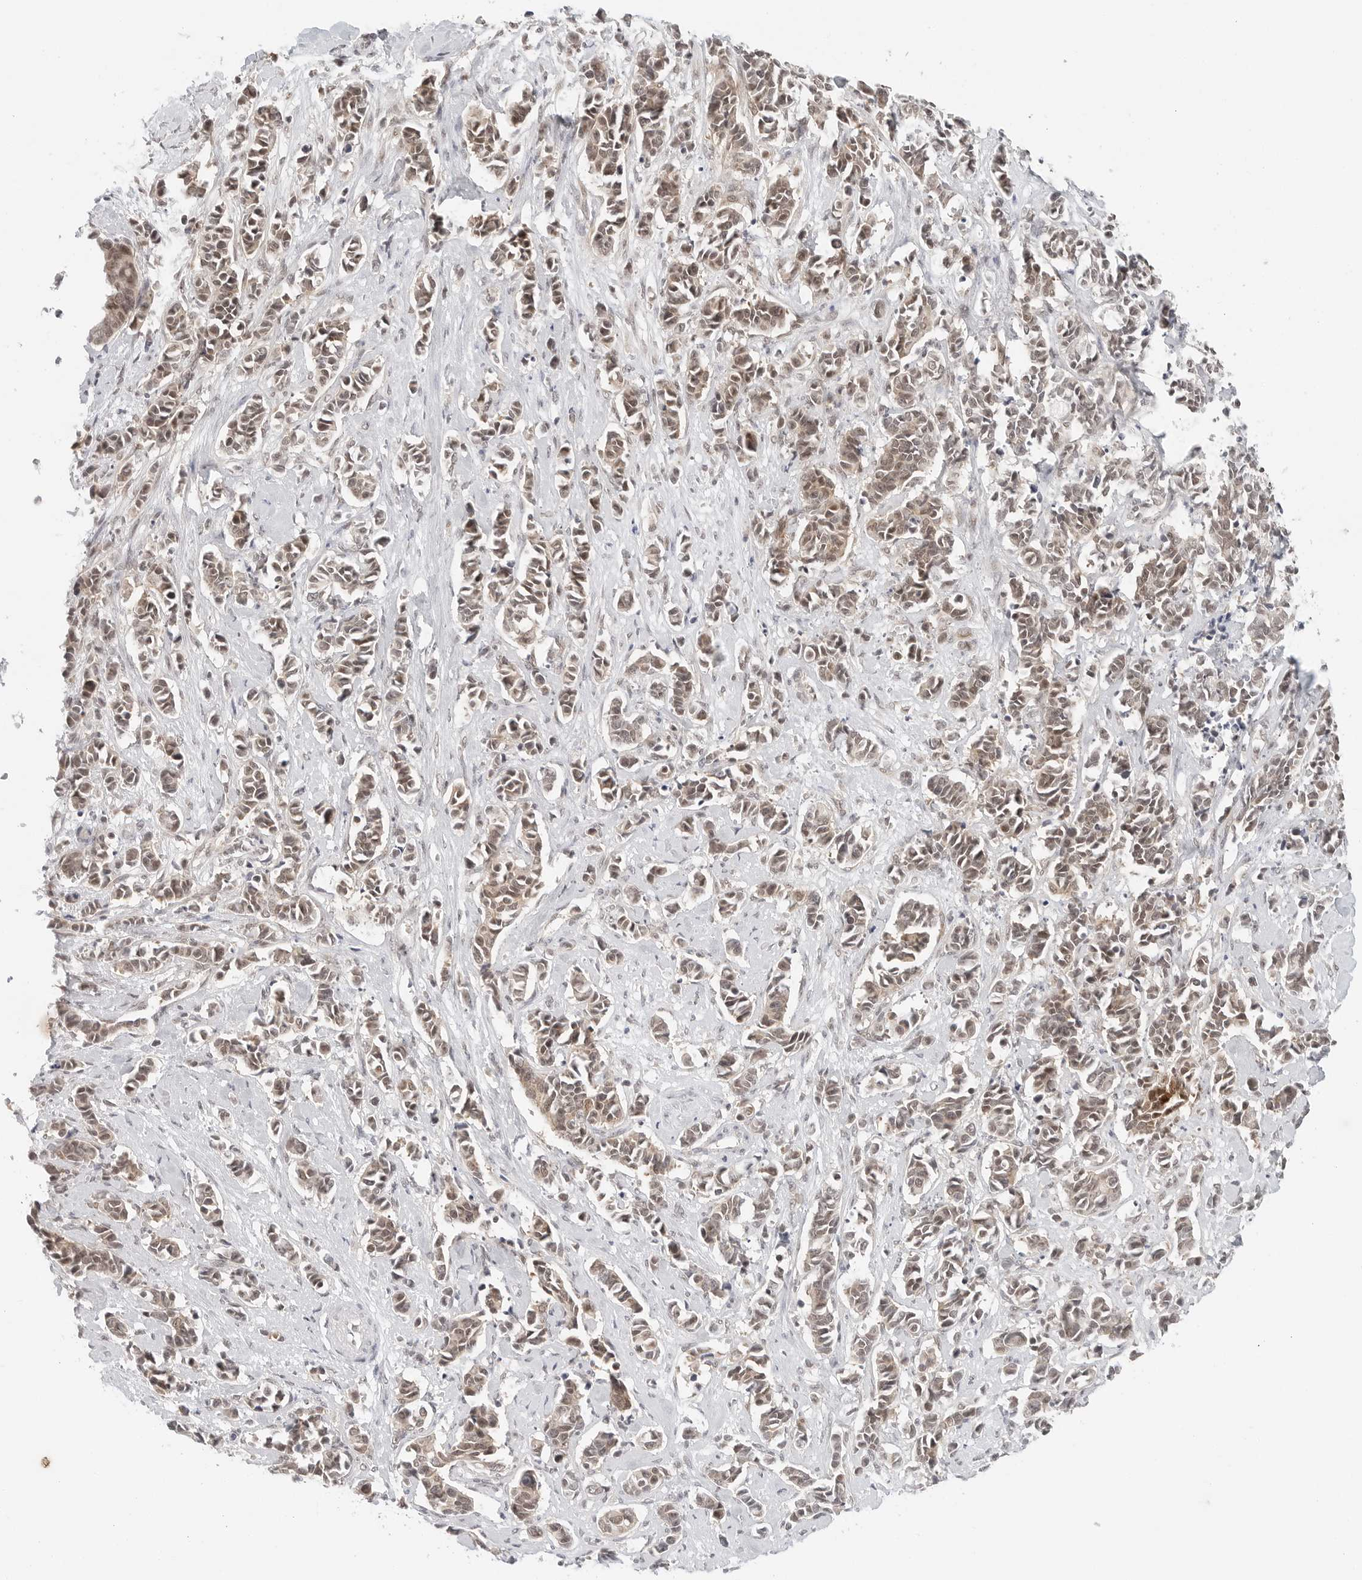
{"staining": {"intensity": "weak", "quantity": ">75%", "location": "cytoplasmic/membranous,nuclear"}, "tissue": "cervical cancer", "cell_type": "Tumor cells", "image_type": "cancer", "snomed": [{"axis": "morphology", "description": "Normal tissue, NOS"}, {"axis": "morphology", "description": "Squamous cell carcinoma, NOS"}, {"axis": "topography", "description": "Cervix"}], "caption": "IHC (DAB) staining of cervical squamous cell carcinoma reveals weak cytoplasmic/membranous and nuclear protein staining in approximately >75% of tumor cells.", "gene": "METAP1", "patient": {"sex": "female", "age": 35}}